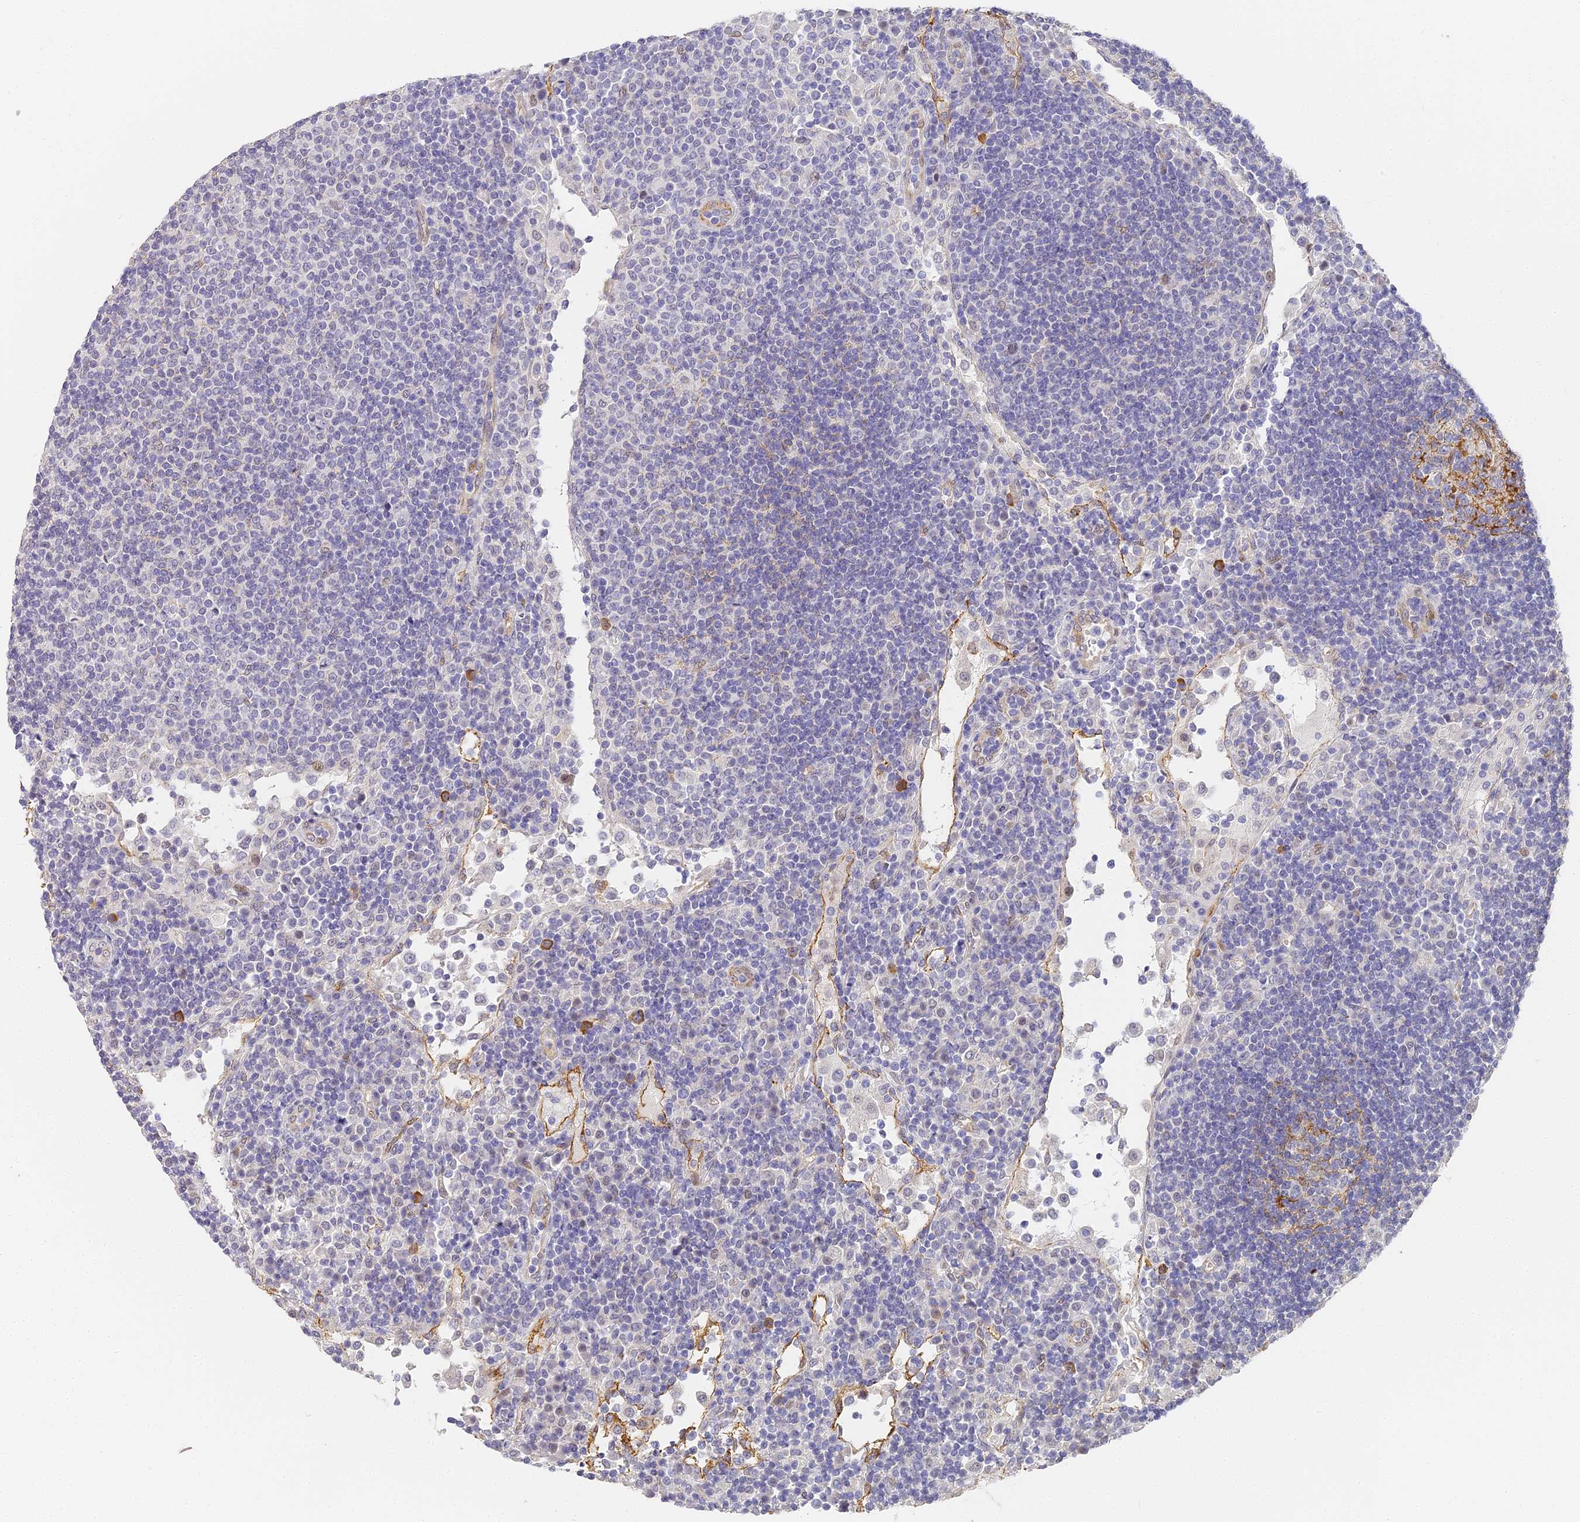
{"staining": {"intensity": "weak", "quantity": "<25%", "location": "cytoplasmic/membranous"}, "tissue": "lymph node", "cell_type": "Germinal center cells", "image_type": "normal", "snomed": [{"axis": "morphology", "description": "Normal tissue, NOS"}, {"axis": "topography", "description": "Lymph node"}], "caption": "Photomicrograph shows no protein positivity in germinal center cells of unremarkable lymph node. Brightfield microscopy of IHC stained with DAB (3,3'-diaminobenzidine) (brown) and hematoxylin (blue), captured at high magnification.", "gene": "GJA1", "patient": {"sex": "female", "age": 53}}